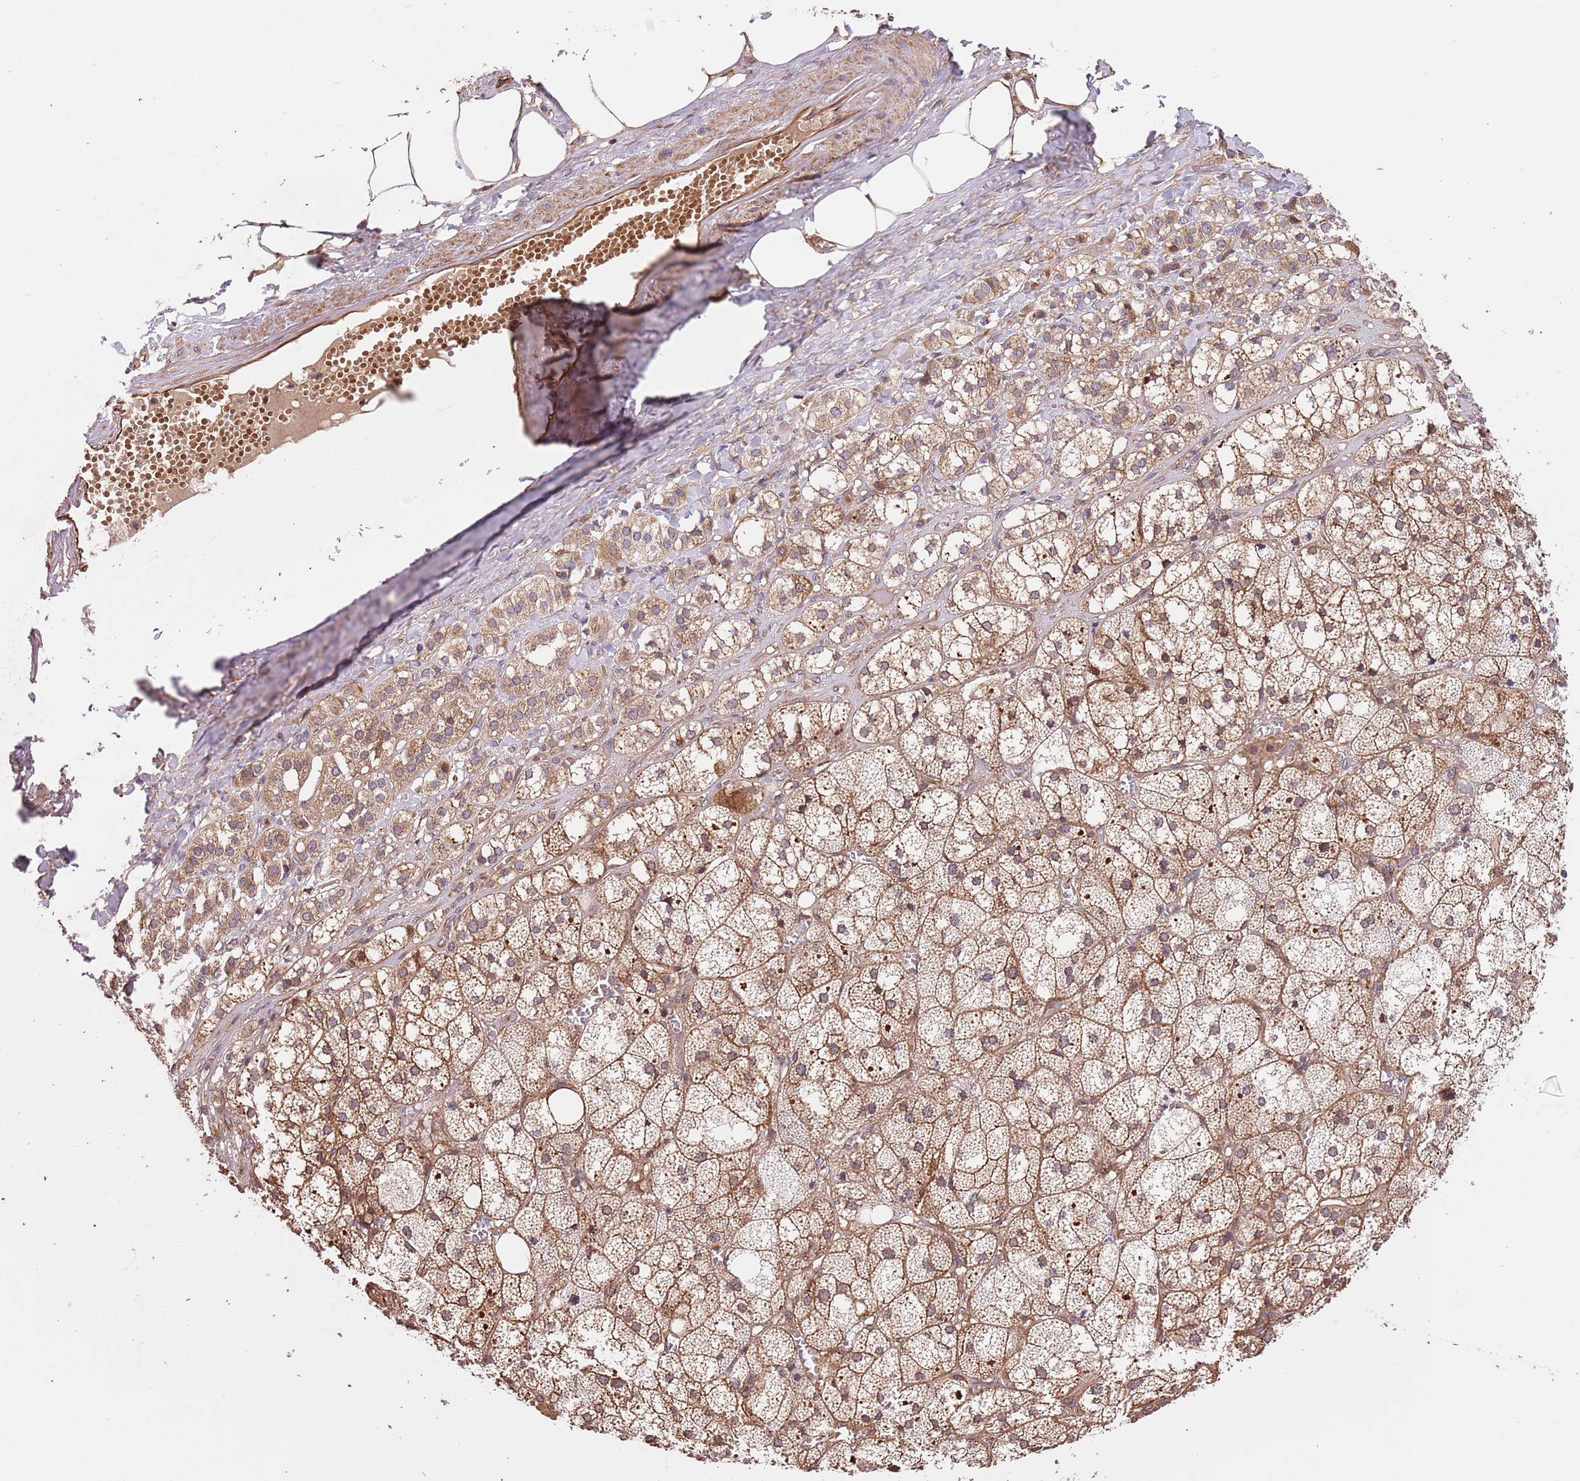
{"staining": {"intensity": "moderate", "quantity": ">75%", "location": "cytoplasmic/membranous"}, "tissue": "adrenal gland", "cell_type": "Glandular cells", "image_type": "normal", "snomed": [{"axis": "morphology", "description": "Normal tissue, NOS"}, {"axis": "topography", "description": "Adrenal gland"}], "caption": "Immunohistochemistry (IHC) histopathology image of normal adrenal gland: adrenal gland stained using immunohistochemistry (IHC) exhibits medium levels of moderate protein expression localized specifically in the cytoplasmic/membranous of glandular cells, appearing as a cytoplasmic/membranous brown color.", "gene": "FAM89B", "patient": {"sex": "female", "age": 61}}